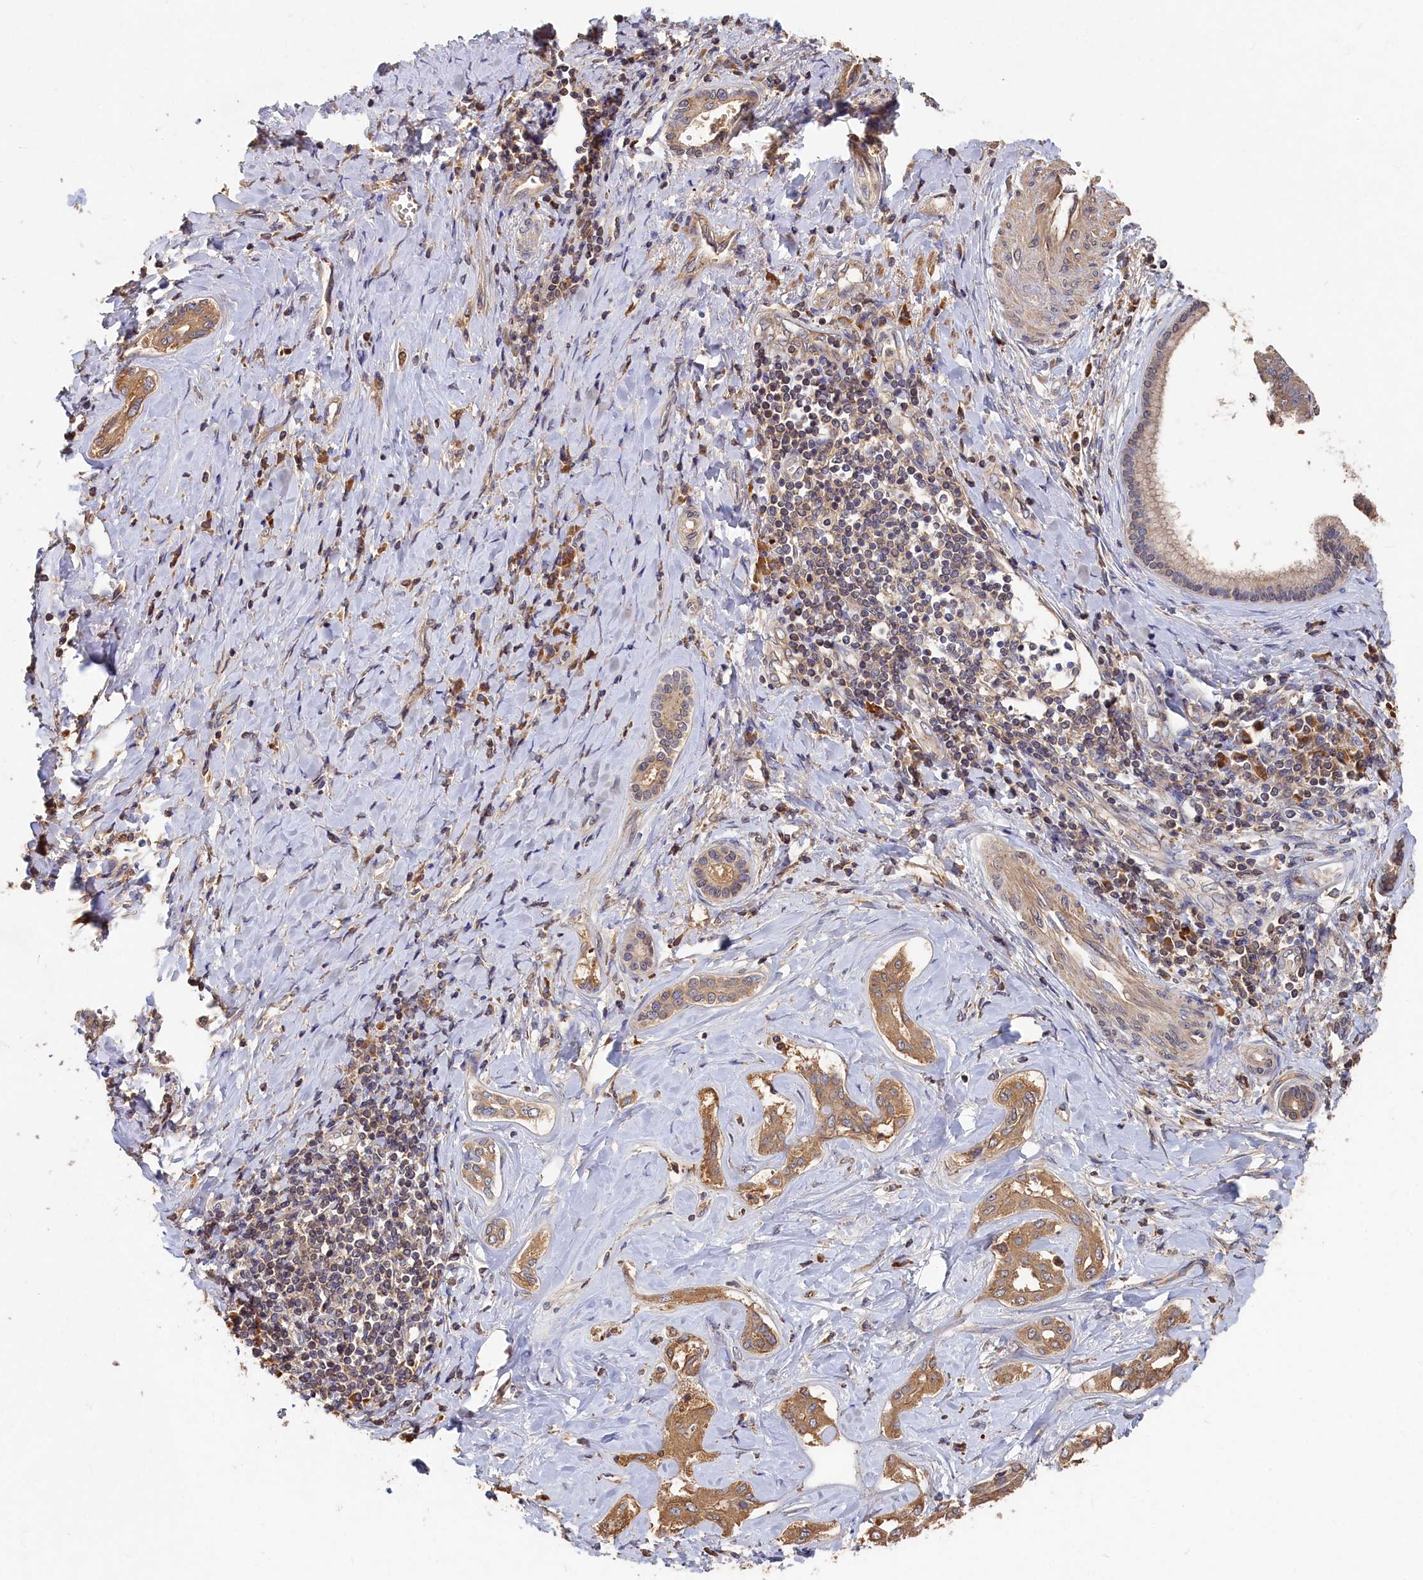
{"staining": {"intensity": "moderate", "quantity": ">75%", "location": "cytoplasmic/membranous"}, "tissue": "liver cancer", "cell_type": "Tumor cells", "image_type": "cancer", "snomed": [{"axis": "morphology", "description": "Cholangiocarcinoma"}, {"axis": "topography", "description": "Liver"}], "caption": "Immunohistochemistry (IHC) of liver cancer (cholangiocarcinoma) exhibits medium levels of moderate cytoplasmic/membranous positivity in about >75% of tumor cells.", "gene": "DHRS11", "patient": {"sex": "female", "age": 77}}